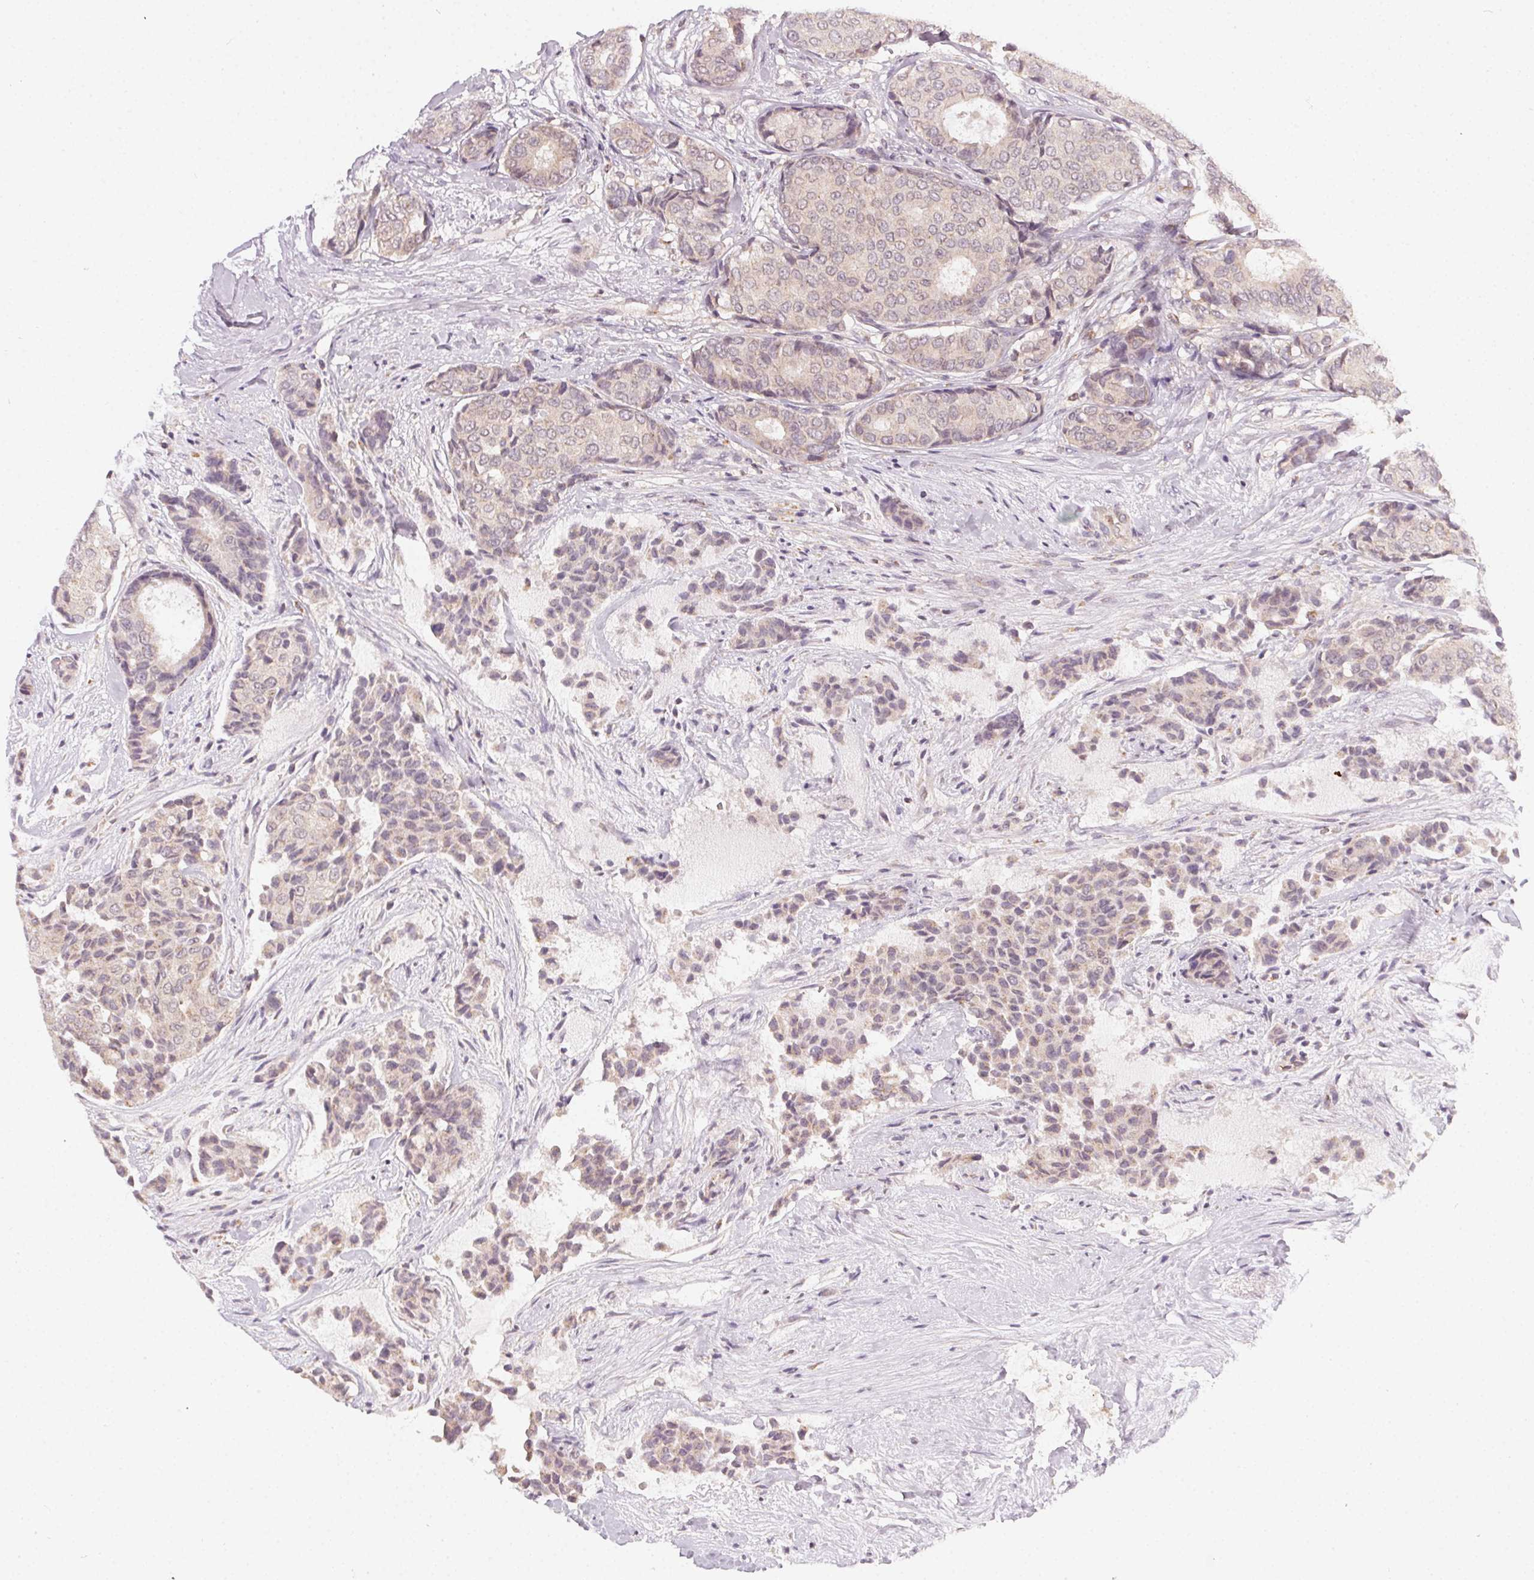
{"staining": {"intensity": "weak", "quantity": "25%-75%", "location": "cytoplasmic/membranous"}, "tissue": "breast cancer", "cell_type": "Tumor cells", "image_type": "cancer", "snomed": [{"axis": "morphology", "description": "Duct carcinoma"}, {"axis": "topography", "description": "Breast"}], "caption": "Intraductal carcinoma (breast) was stained to show a protein in brown. There is low levels of weak cytoplasmic/membranous expression in approximately 25%-75% of tumor cells. (DAB (3,3'-diaminobenzidine) IHC, brown staining for protein, blue staining for nuclei).", "gene": "NCOA4", "patient": {"sex": "female", "age": 75}}